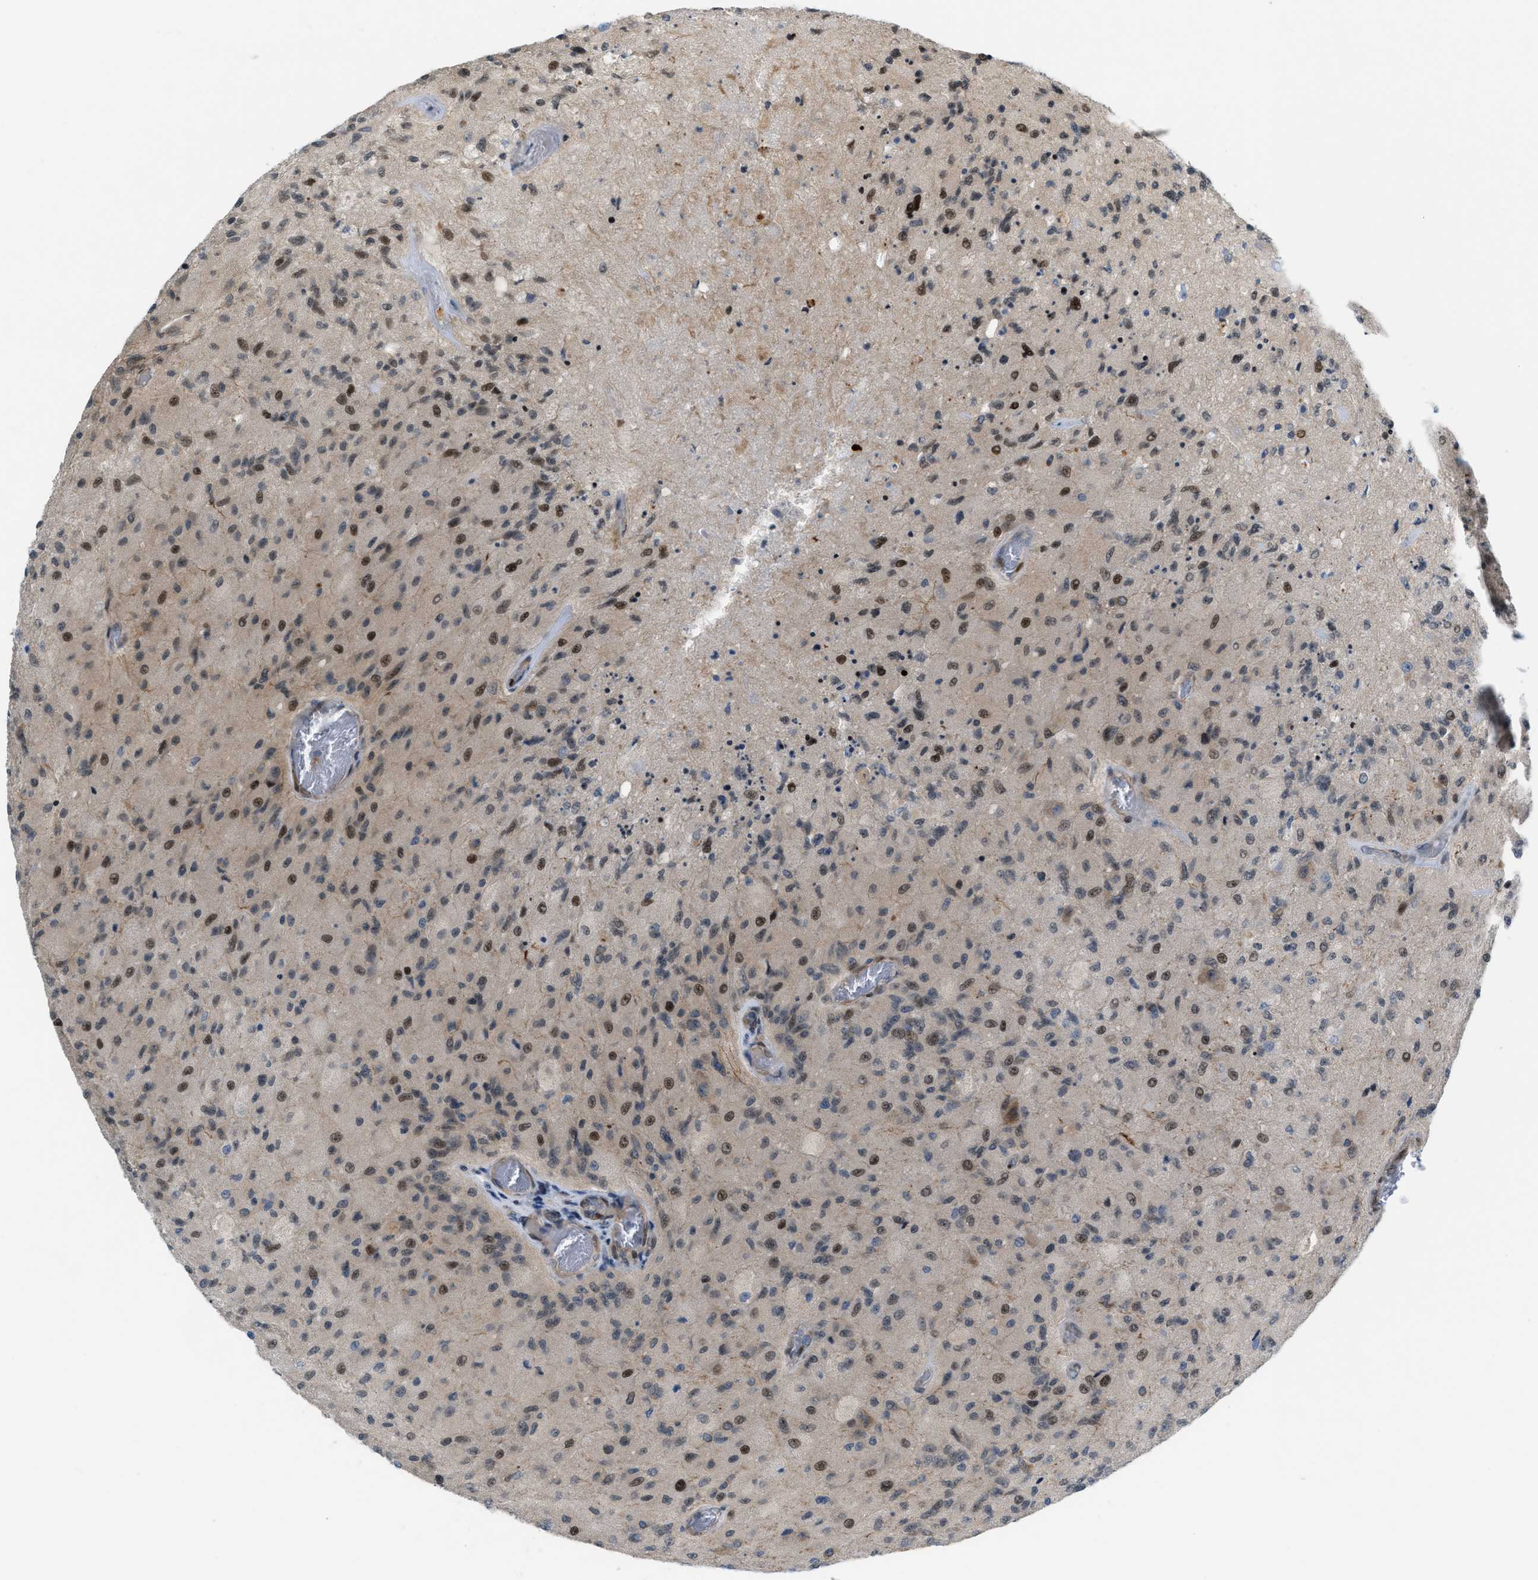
{"staining": {"intensity": "weak", "quantity": ">75%", "location": "nuclear"}, "tissue": "glioma", "cell_type": "Tumor cells", "image_type": "cancer", "snomed": [{"axis": "morphology", "description": "Normal tissue, NOS"}, {"axis": "morphology", "description": "Glioma, malignant, High grade"}, {"axis": "topography", "description": "Cerebral cortex"}], "caption": "This is an image of immunohistochemistry staining of glioma, which shows weak expression in the nuclear of tumor cells.", "gene": "ZNF276", "patient": {"sex": "male", "age": 77}}